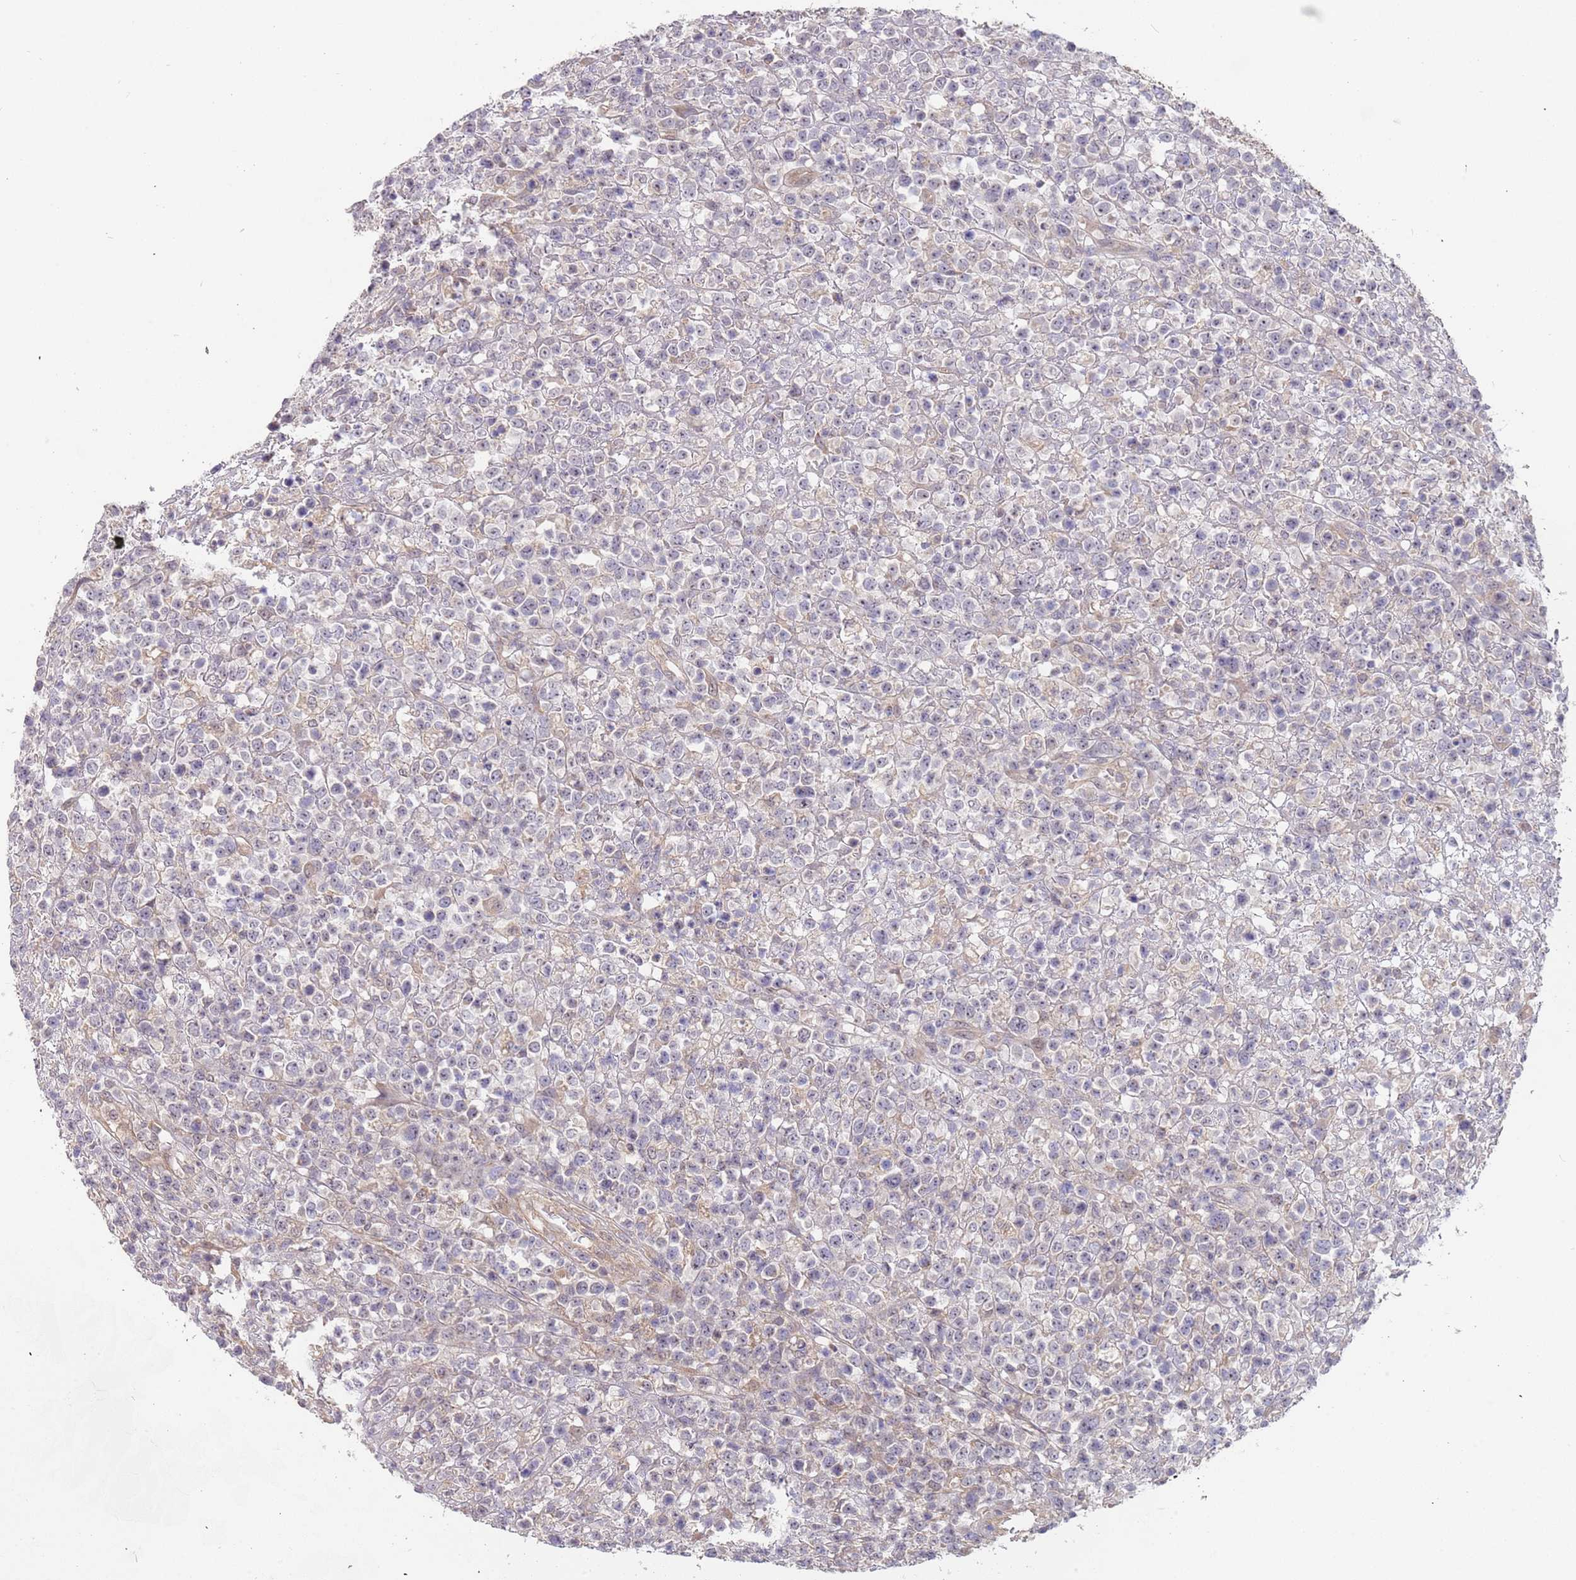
{"staining": {"intensity": "negative", "quantity": "none", "location": "none"}, "tissue": "lymphoma", "cell_type": "Tumor cells", "image_type": "cancer", "snomed": [{"axis": "morphology", "description": "Malignant lymphoma, non-Hodgkin's type, High grade"}, {"axis": "topography", "description": "Colon"}], "caption": "High power microscopy photomicrograph of an immunohistochemistry (IHC) image of malignant lymphoma, non-Hodgkin's type (high-grade), revealing no significant expression in tumor cells.", "gene": "TMEM64", "patient": {"sex": "female", "age": 53}}